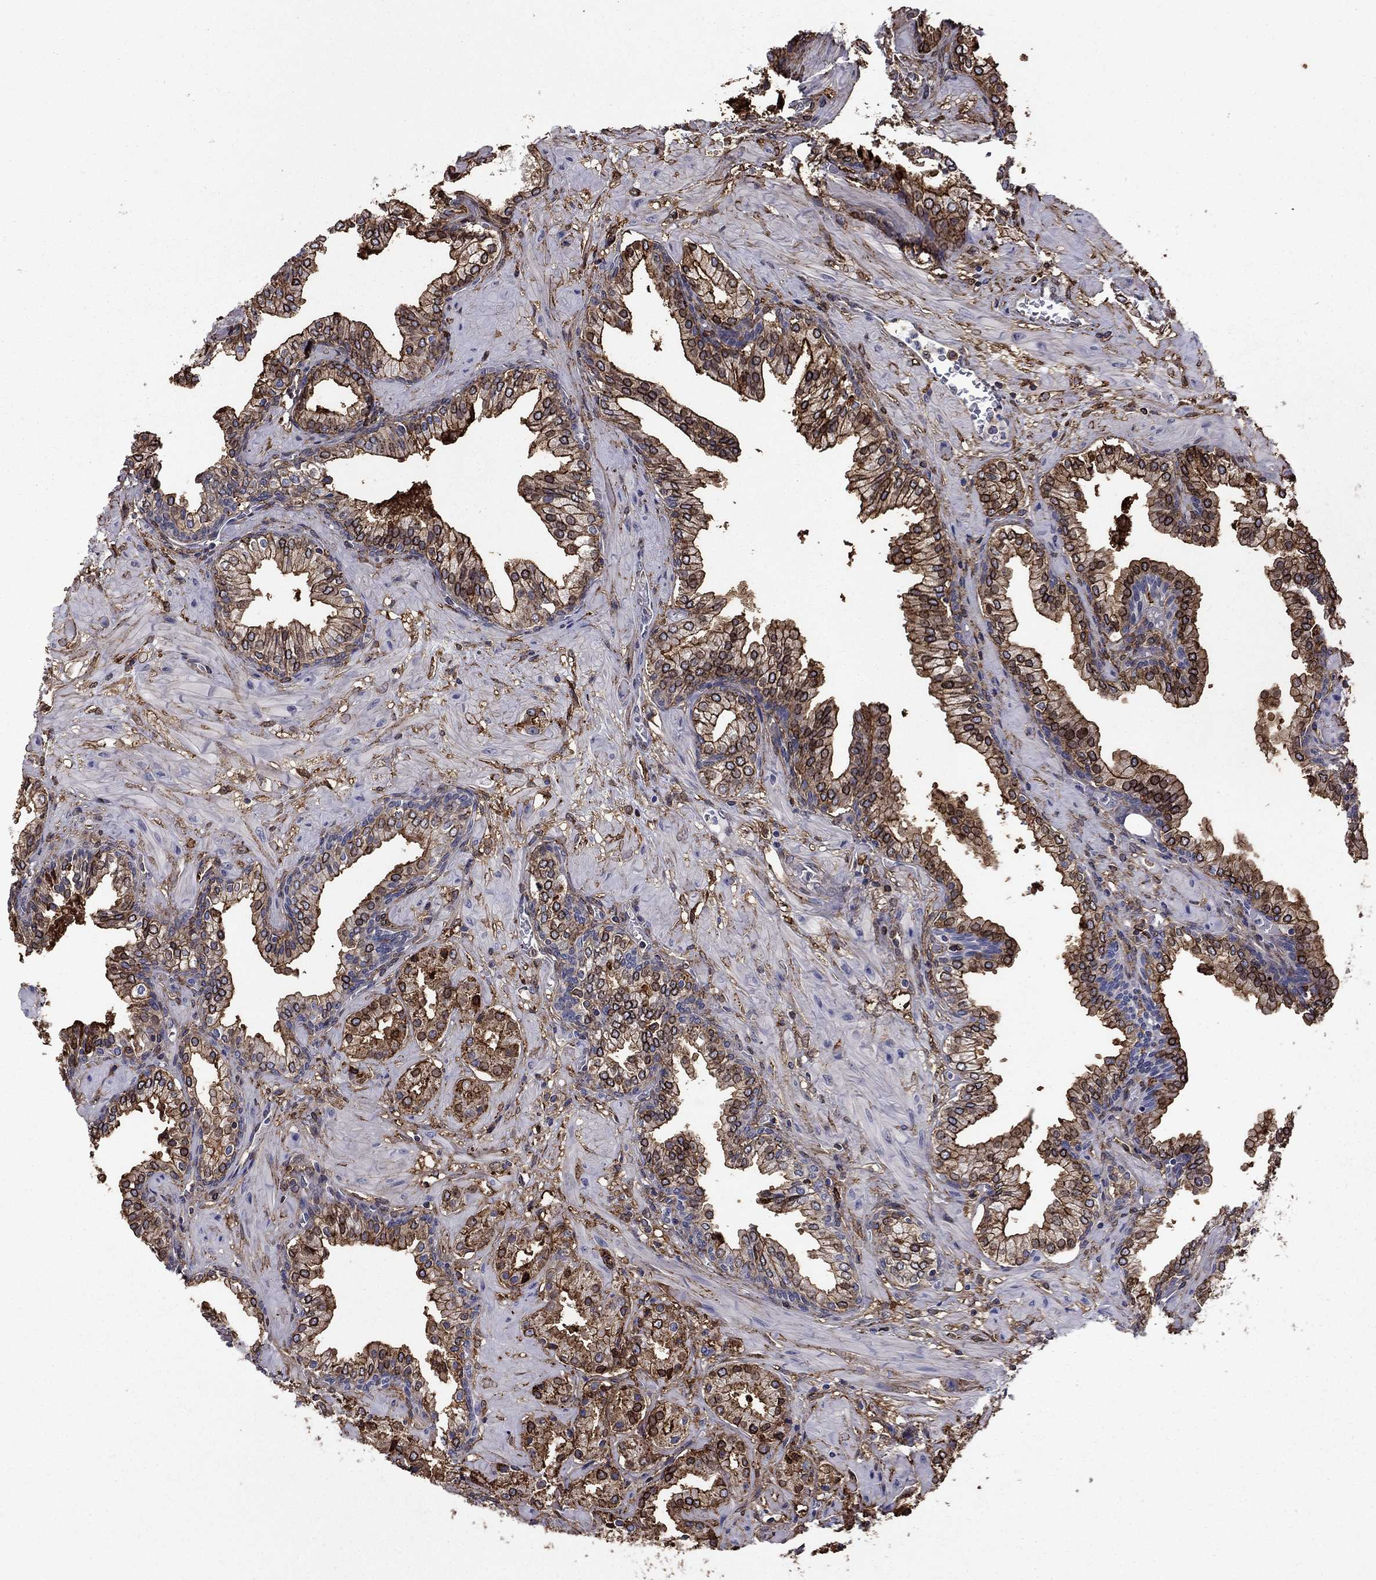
{"staining": {"intensity": "strong", "quantity": "25%-75%", "location": "cytoplasmic/membranous"}, "tissue": "prostate cancer", "cell_type": "Tumor cells", "image_type": "cancer", "snomed": [{"axis": "morphology", "description": "Adenocarcinoma, NOS"}, {"axis": "topography", "description": "Prostate and seminal vesicle, NOS"}, {"axis": "topography", "description": "Prostate"}], "caption": "This photomicrograph exhibits prostate adenocarcinoma stained with immunohistochemistry (IHC) to label a protein in brown. The cytoplasmic/membranous of tumor cells show strong positivity for the protein. Nuclei are counter-stained blue.", "gene": "PLAU", "patient": {"sex": "male", "age": 44}}